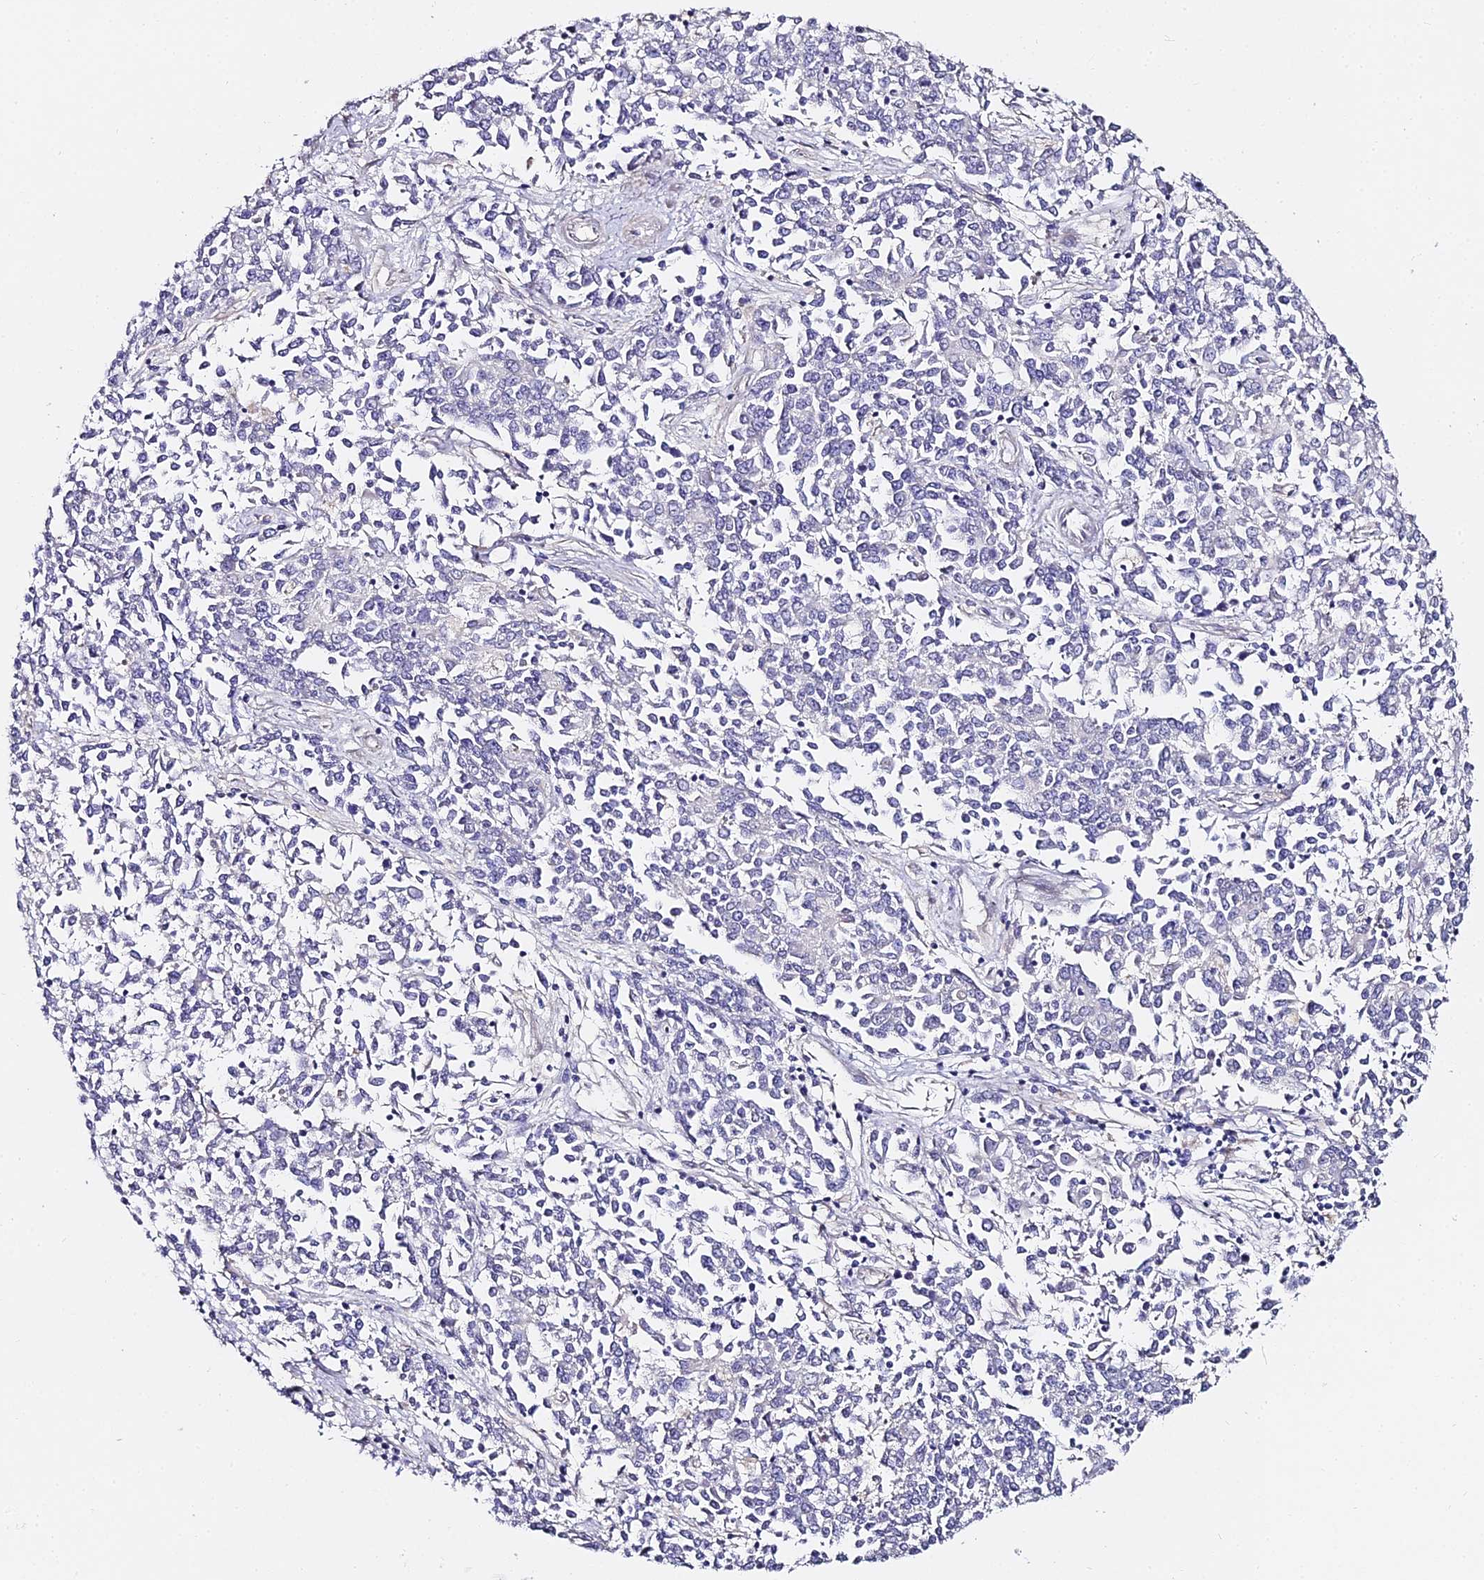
{"staining": {"intensity": "negative", "quantity": "none", "location": "none"}, "tissue": "endometrial cancer", "cell_type": "Tumor cells", "image_type": "cancer", "snomed": [{"axis": "morphology", "description": "Adenocarcinoma, NOS"}, {"axis": "topography", "description": "Endometrium"}], "caption": "DAB (3,3'-diaminobenzidine) immunohistochemical staining of endometrial cancer displays no significant expression in tumor cells.", "gene": "SERP1", "patient": {"sex": "female", "age": 50}}